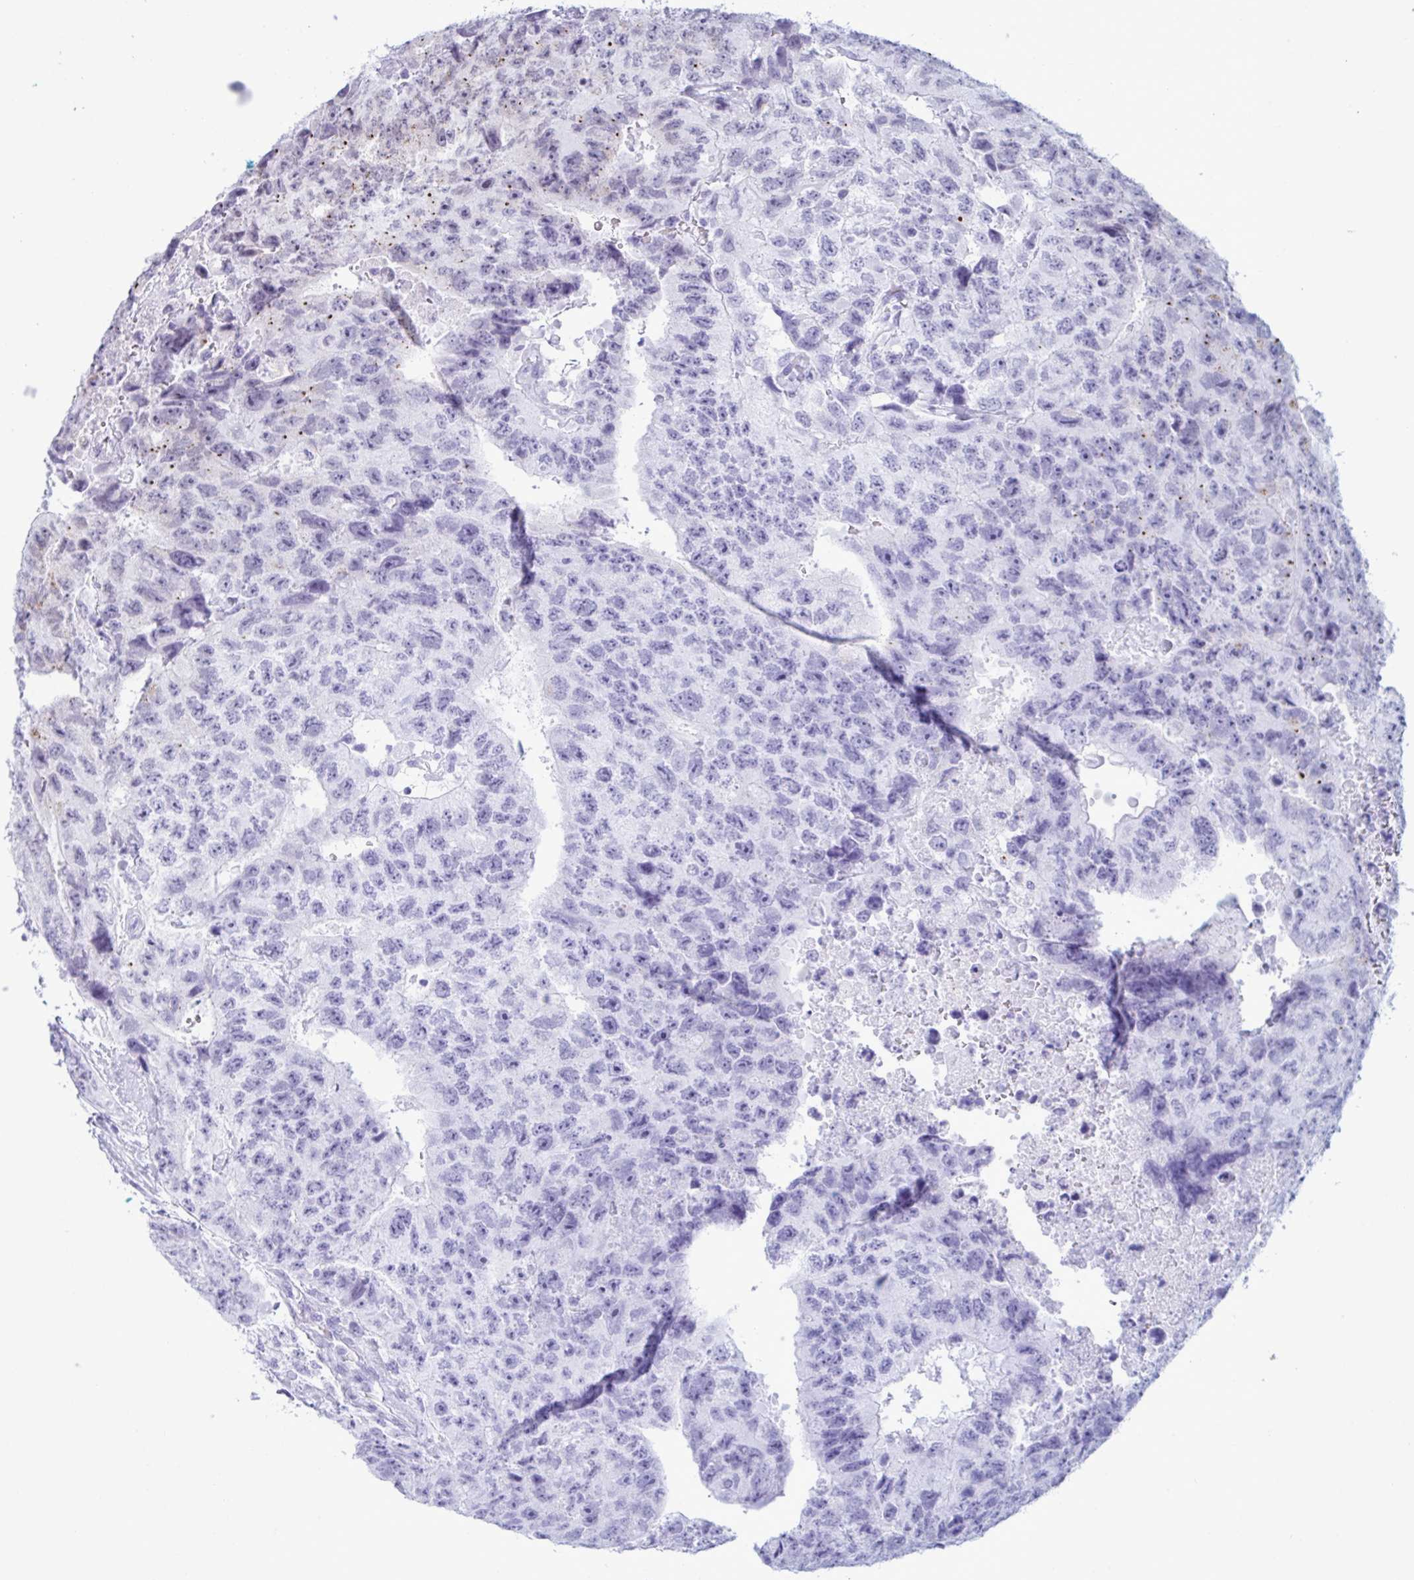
{"staining": {"intensity": "moderate", "quantity": "<25%", "location": "cytoplasmic/membranous"}, "tissue": "testis cancer", "cell_type": "Tumor cells", "image_type": "cancer", "snomed": [{"axis": "morphology", "description": "Carcinoma, Embryonal, NOS"}, {"axis": "topography", "description": "Testis"}], "caption": "Immunohistochemical staining of testis cancer displays low levels of moderate cytoplasmic/membranous expression in about <25% of tumor cells.", "gene": "DOCK11", "patient": {"sex": "male", "age": 24}}